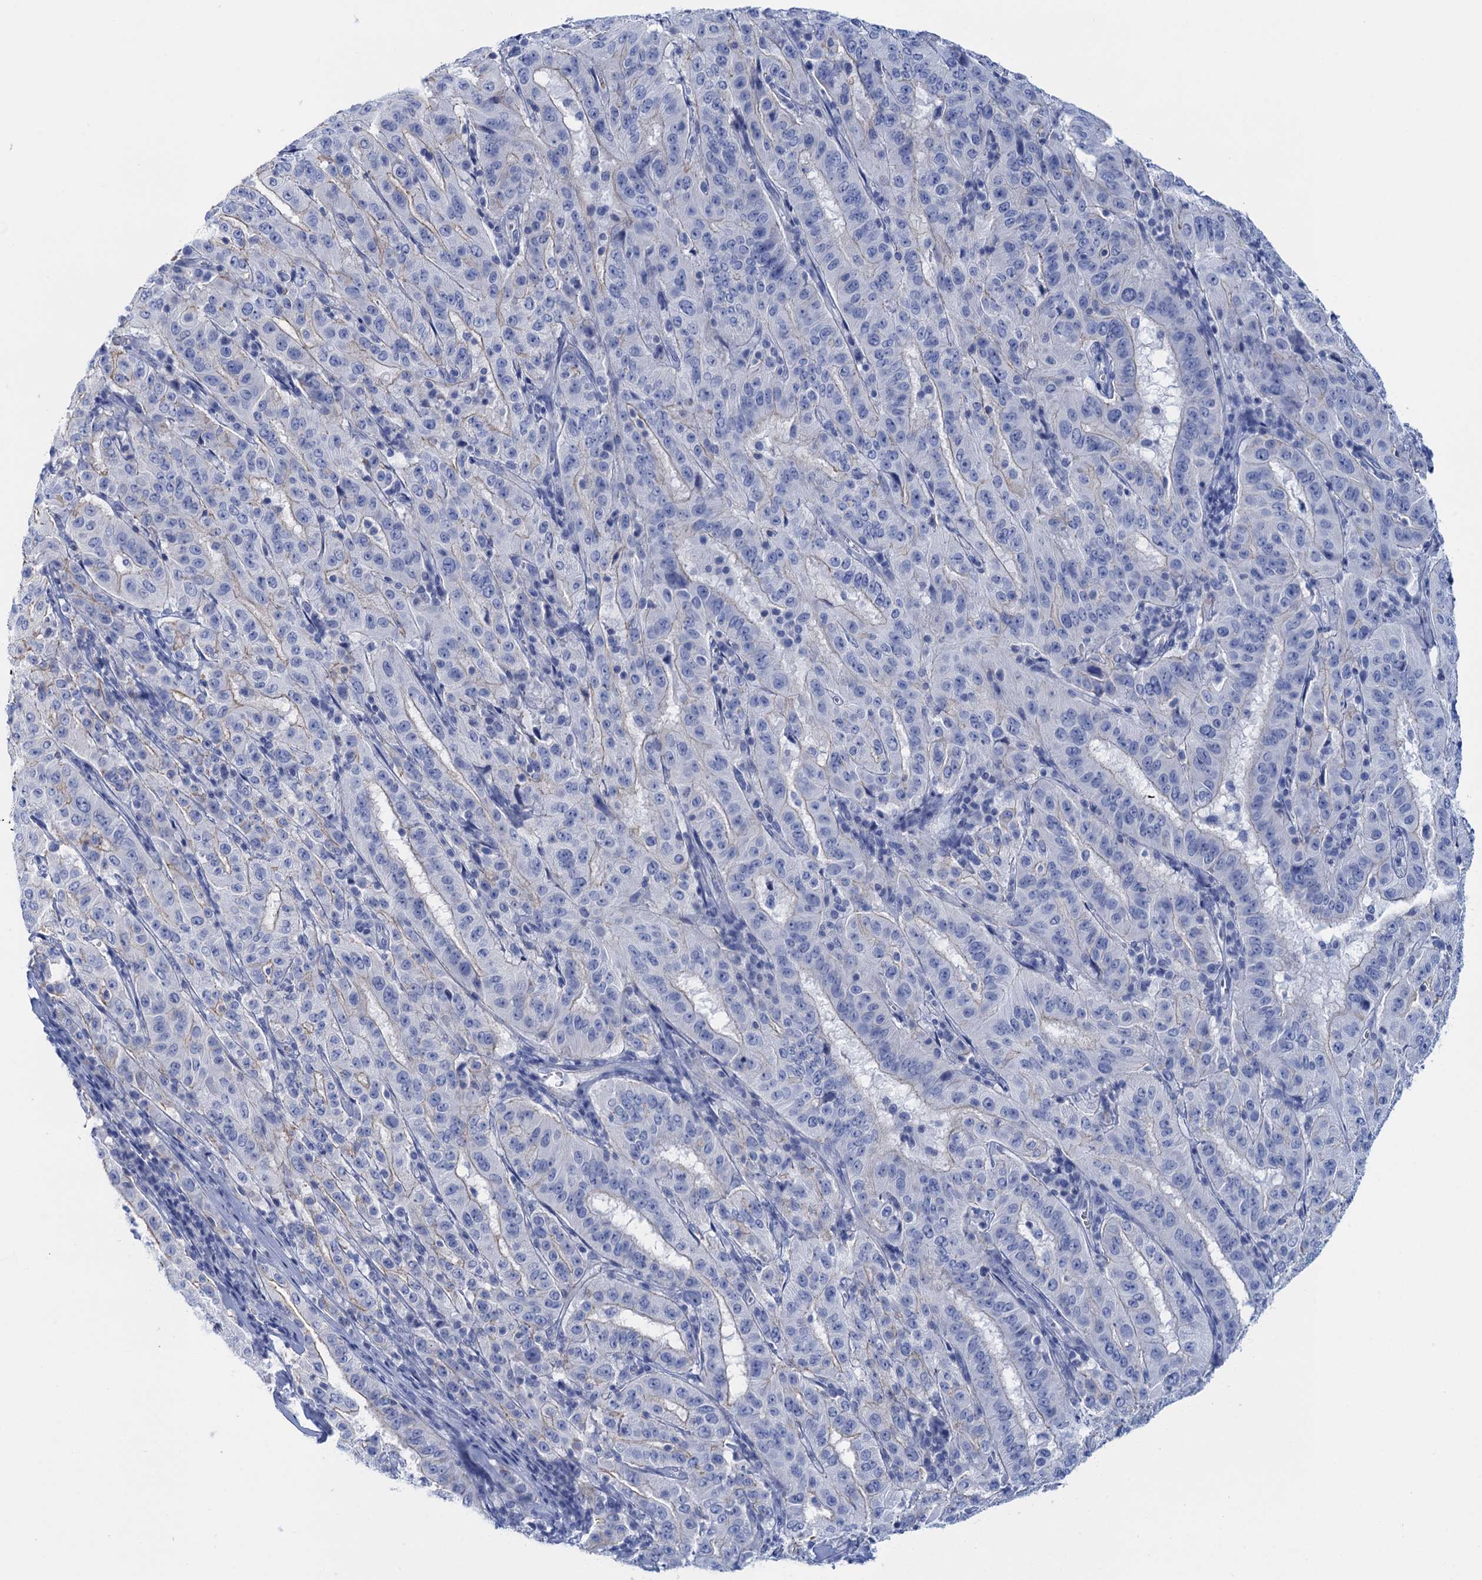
{"staining": {"intensity": "negative", "quantity": "none", "location": "none"}, "tissue": "pancreatic cancer", "cell_type": "Tumor cells", "image_type": "cancer", "snomed": [{"axis": "morphology", "description": "Adenocarcinoma, NOS"}, {"axis": "topography", "description": "Pancreas"}], "caption": "A high-resolution image shows immunohistochemistry staining of pancreatic cancer (adenocarcinoma), which demonstrates no significant positivity in tumor cells.", "gene": "CALML5", "patient": {"sex": "male", "age": 63}}